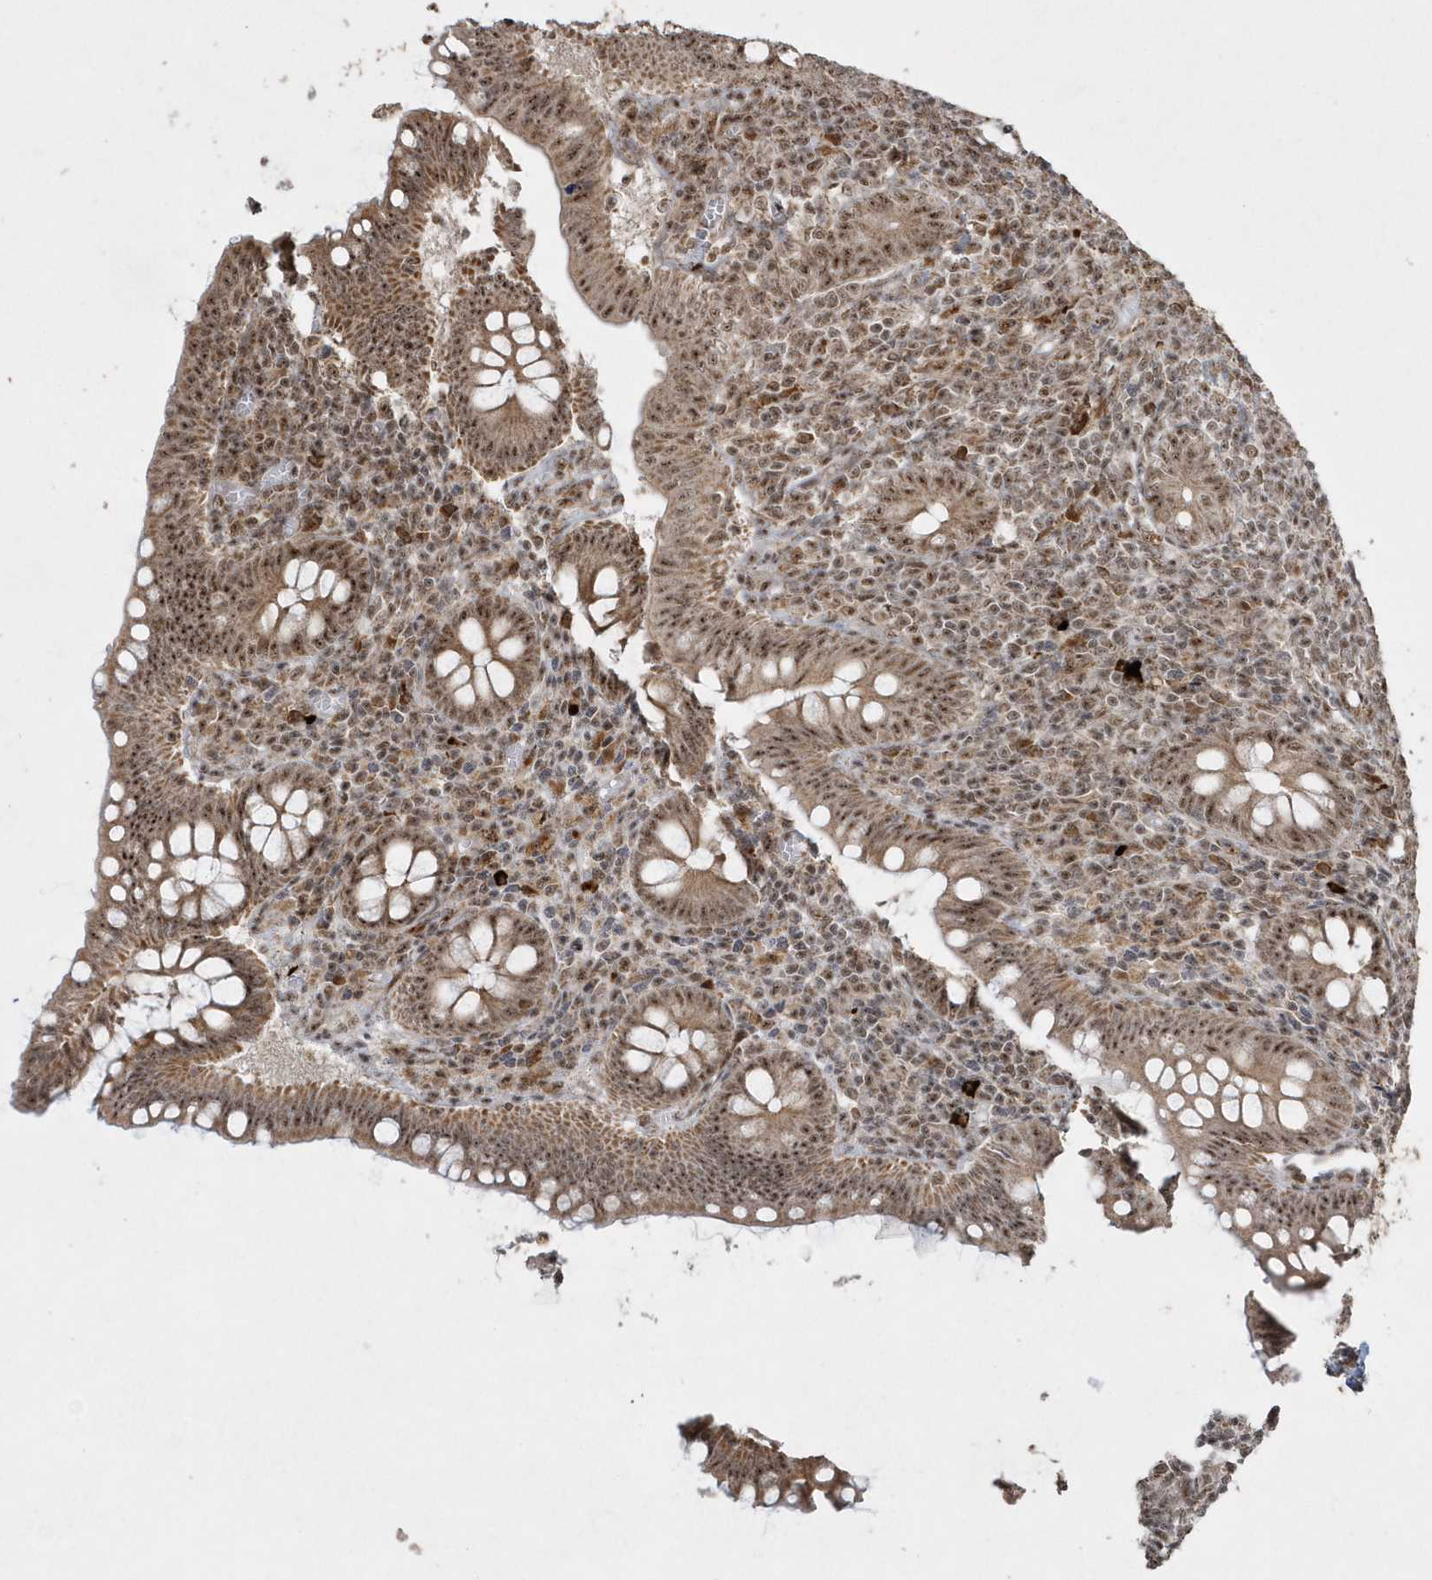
{"staining": {"intensity": "strong", "quantity": ">75%", "location": "cytoplasmic/membranous,nuclear"}, "tissue": "appendix", "cell_type": "Glandular cells", "image_type": "normal", "snomed": [{"axis": "morphology", "description": "Normal tissue, NOS"}, {"axis": "topography", "description": "Appendix"}], "caption": "Protein expression analysis of unremarkable appendix displays strong cytoplasmic/membranous,nuclear expression in about >75% of glandular cells.", "gene": "POLR3B", "patient": {"sex": "male", "age": 14}}